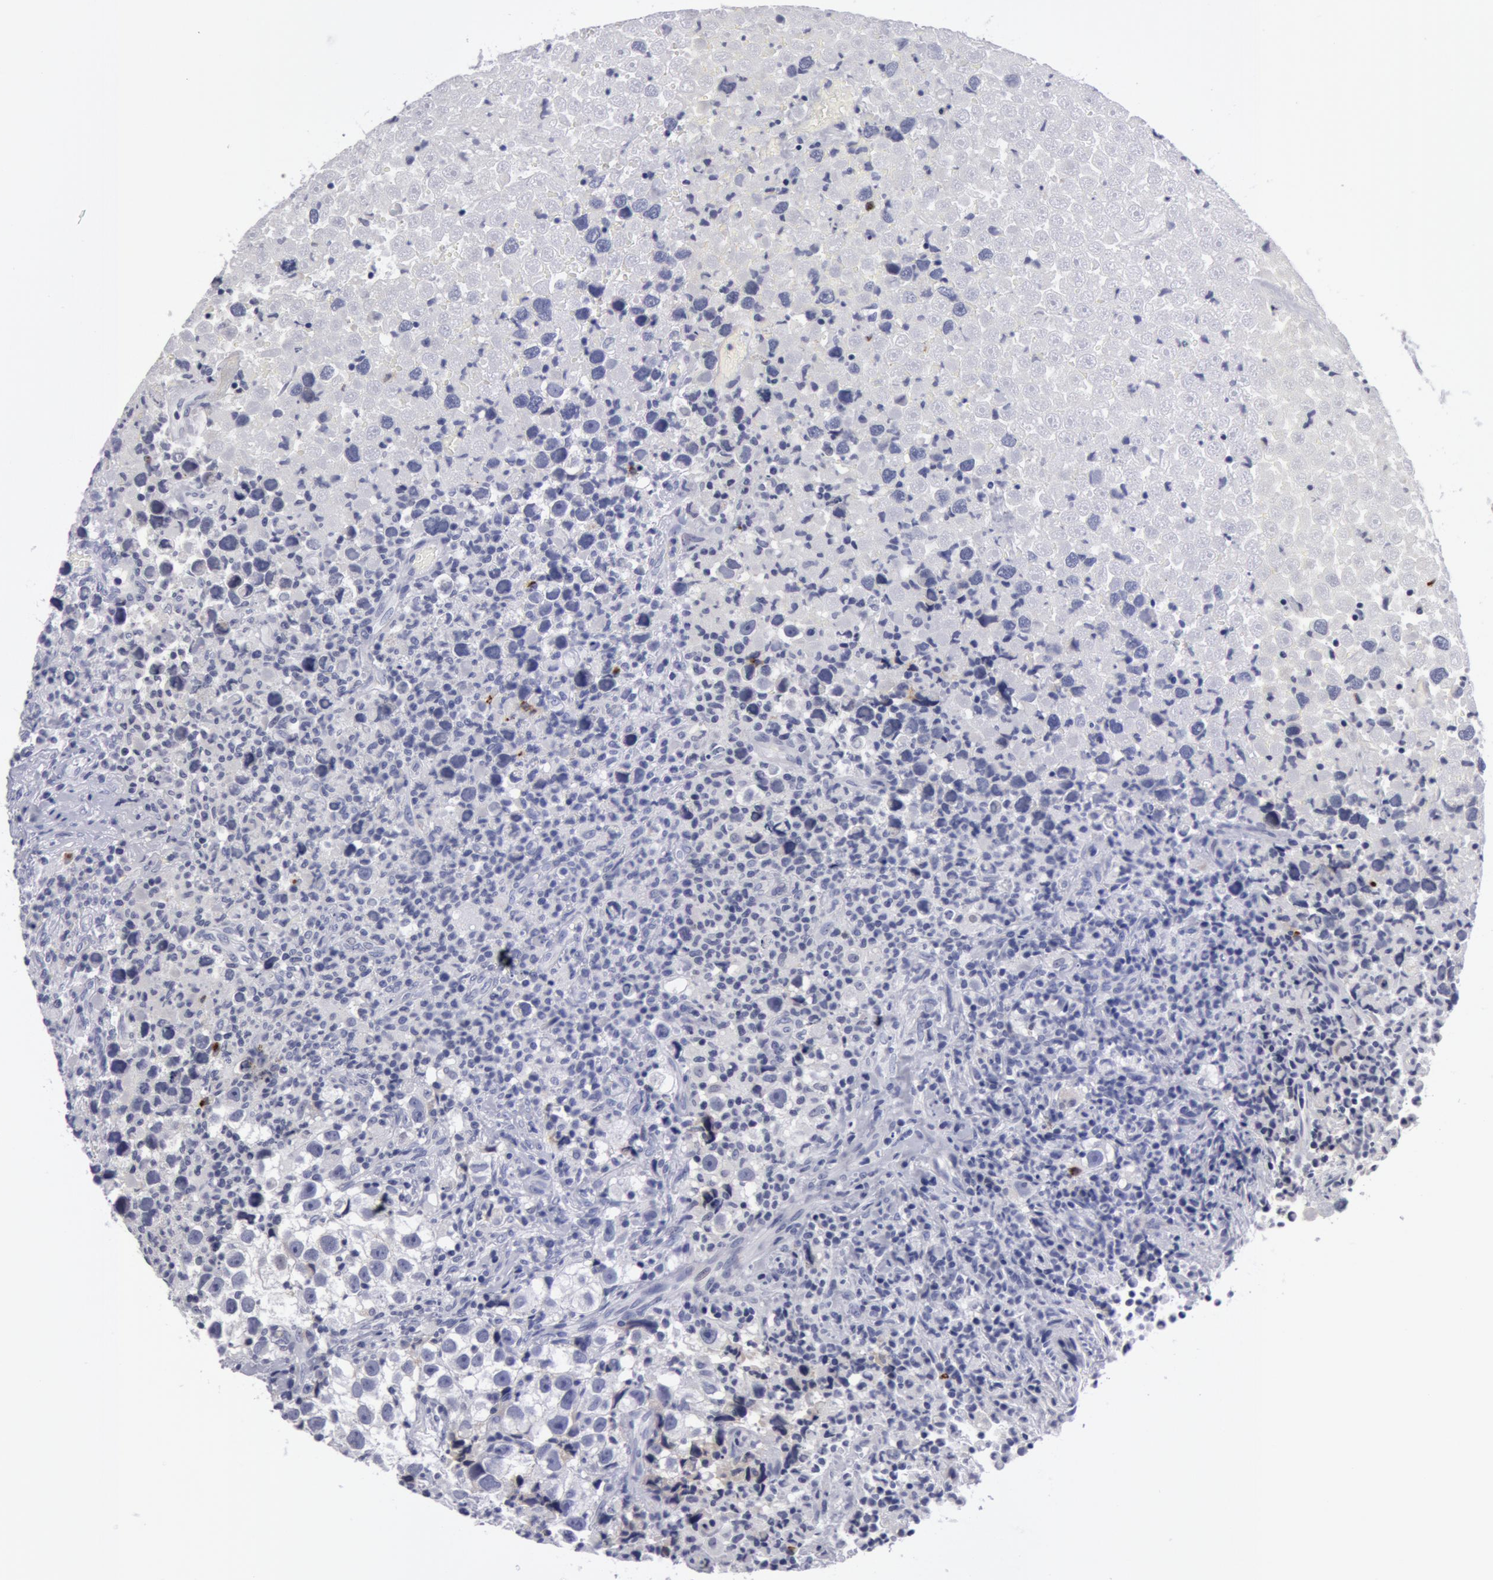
{"staining": {"intensity": "negative", "quantity": "none", "location": "none"}, "tissue": "testis cancer", "cell_type": "Tumor cells", "image_type": "cancer", "snomed": [{"axis": "morphology", "description": "Seminoma, NOS"}, {"axis": "topography", "description": "Testis"}], "caption": "The immunohistochemistry (IHC) photomicrograph has no significant positivity in tumor cells of testis cancer (seminoma) tissue.", "gene": "NLGN4X", "patient": {"sex": "male", "age": 43}}